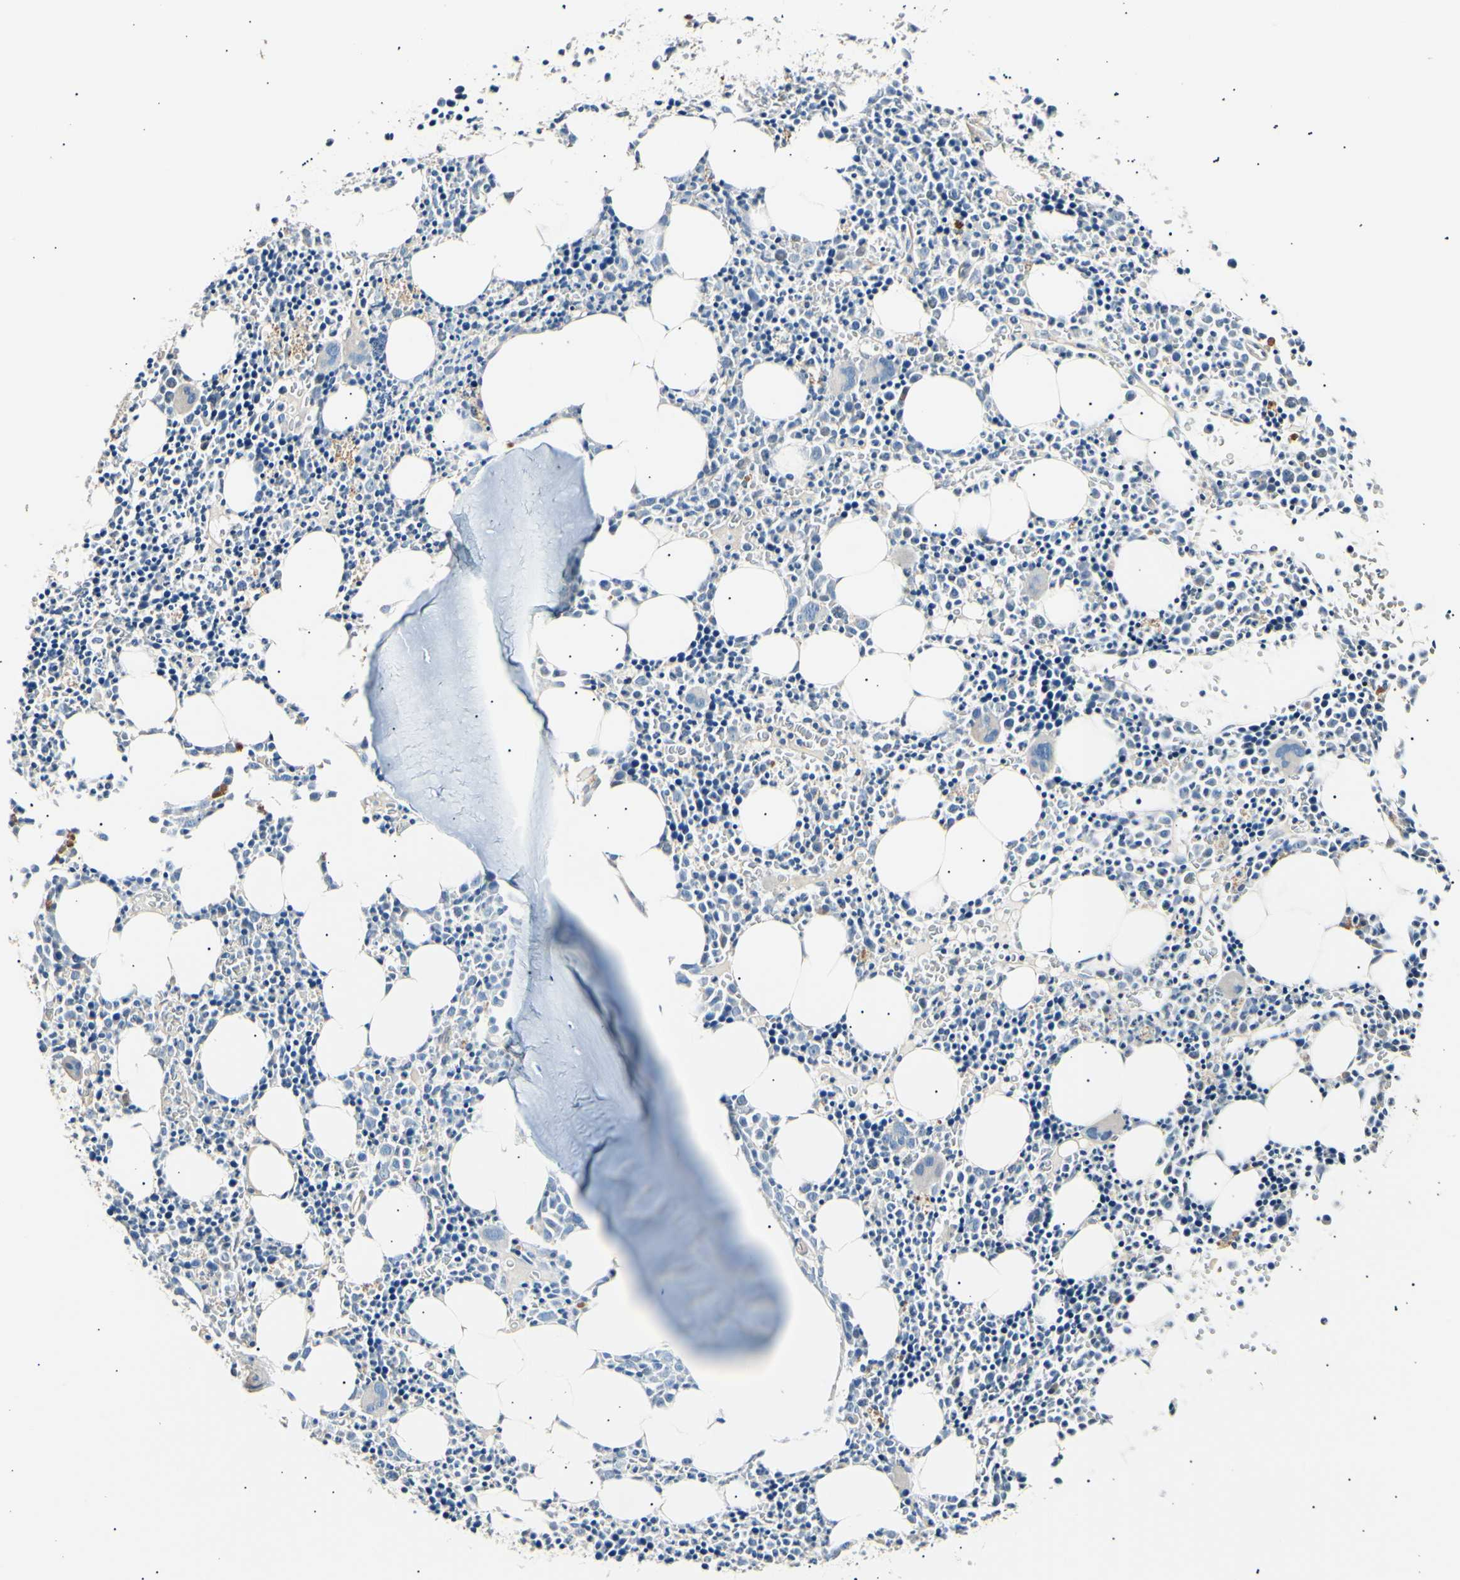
{"staining": {"intensity": "negative", "quantity": "none", "location": "none"}, "tissue": "bone marrow", "cell_type": "Hematopoietic cells", "image_type": "normal", "snomed": [{"axis": "morphology", "description": "Normal tissue, NOS"}, {"axis": "morphology", "description": "Inflammation, NOS"}, {"axis": "topography", "description": "Bone marrow"}], "caption": "Immunohistochemical staining of normal human bone marrow displays no significant positivity in hematopoietic cells. (Immunohistochemistry (ihc), brightfield microscopy, high magnification).", "gene": "LDLR", "patient": {"sex": "female", "age": 17}}